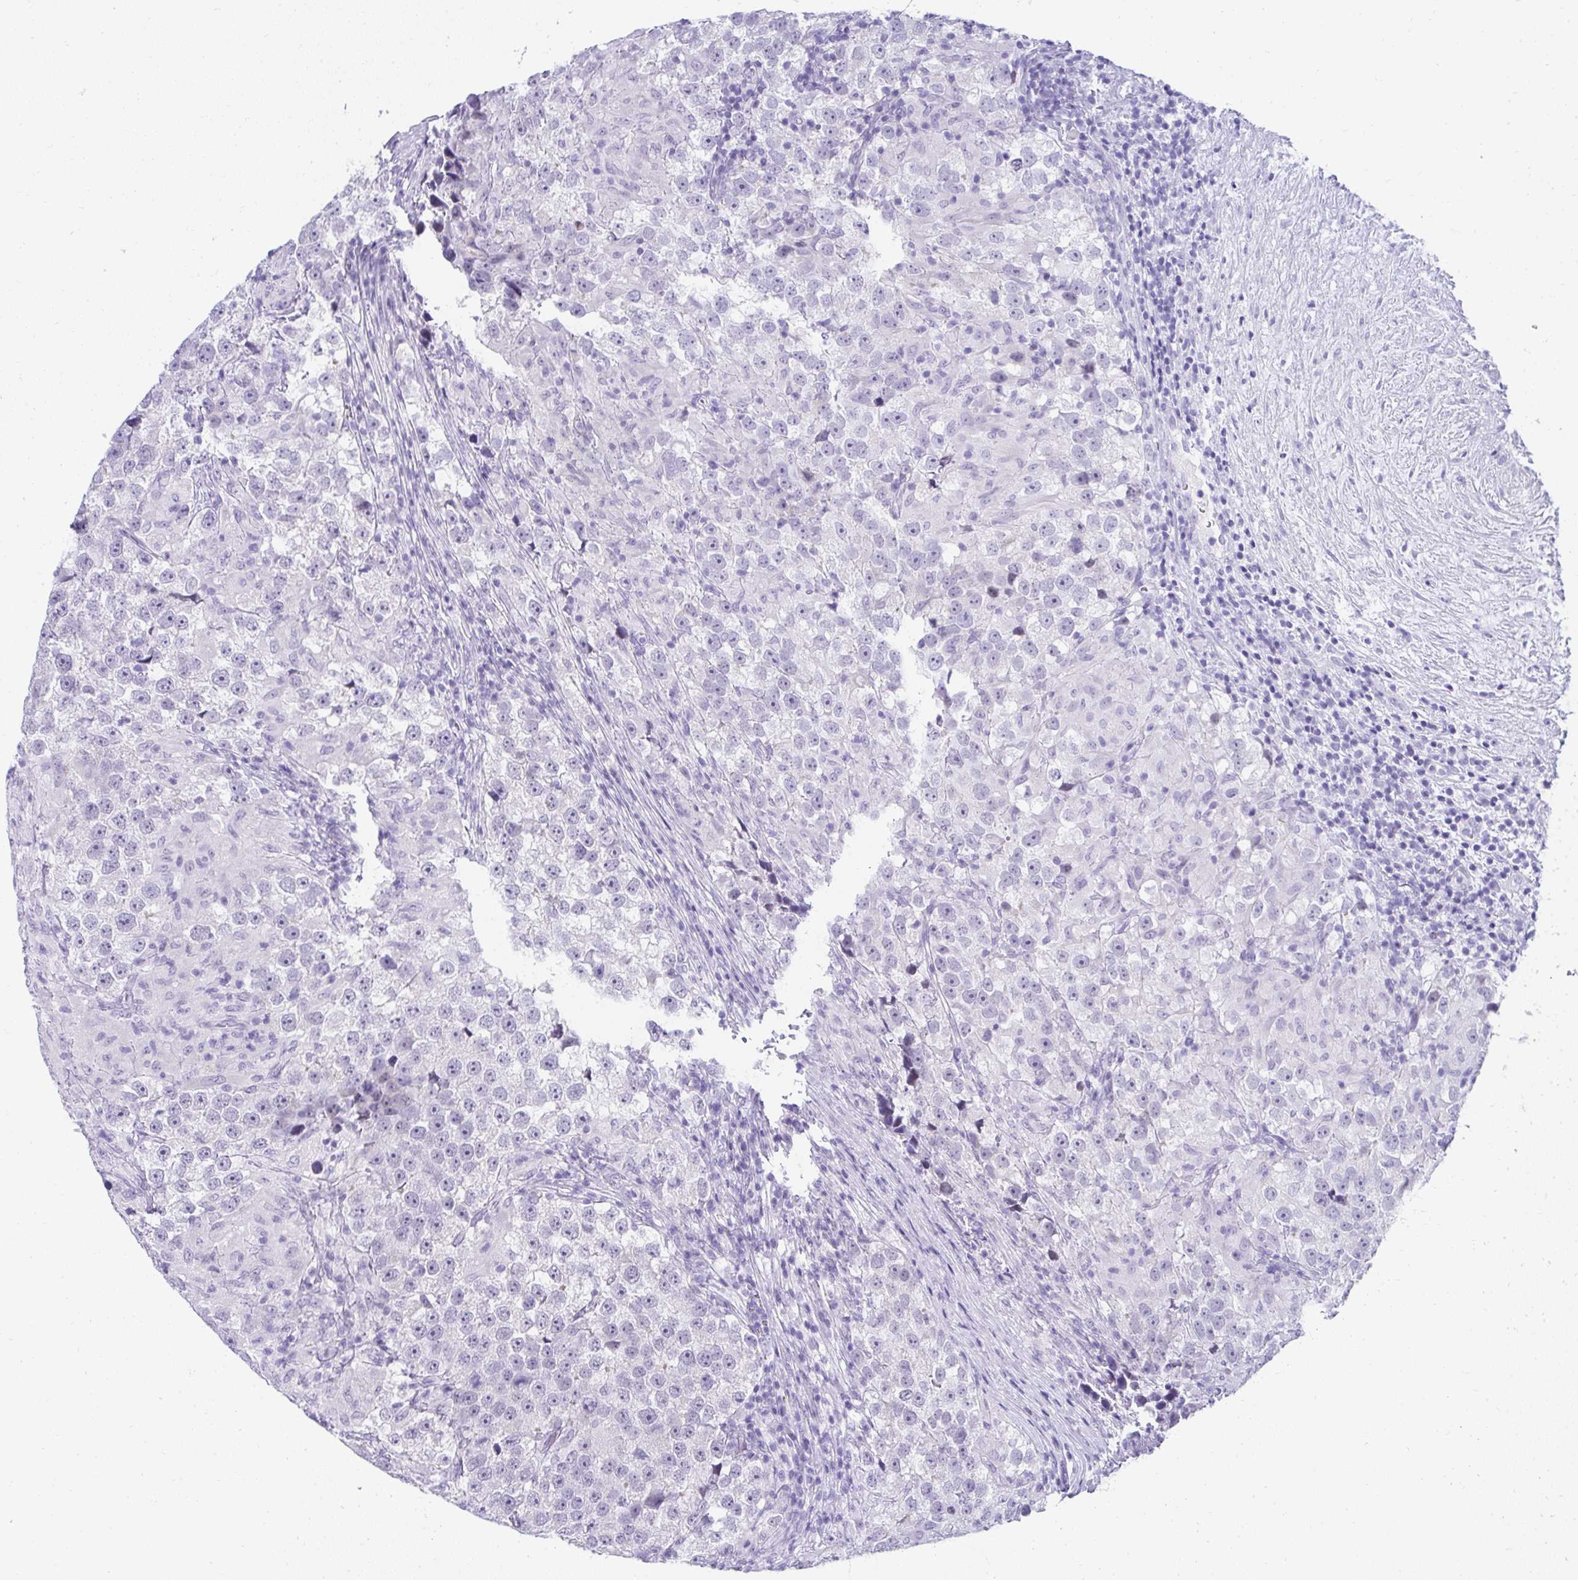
{"staining": {"intensity": "negative", "quantity": "none", "location": "none"}, "tissue": "testis cancer", "cell_type": "Tumor cells", "image_type": "cancer", "snomed": [{"axis": "morphology", "description": "Seminoma, NOS"}, {"axis": "topography", "description": "Testis"}], "caption": "The immunohistochemistry (IHC) histopathology image has no significant expression in tumor cells of testis cancer tissue.", "gene": "RNF183", "patient": {"sex": "male", "age": 46}}